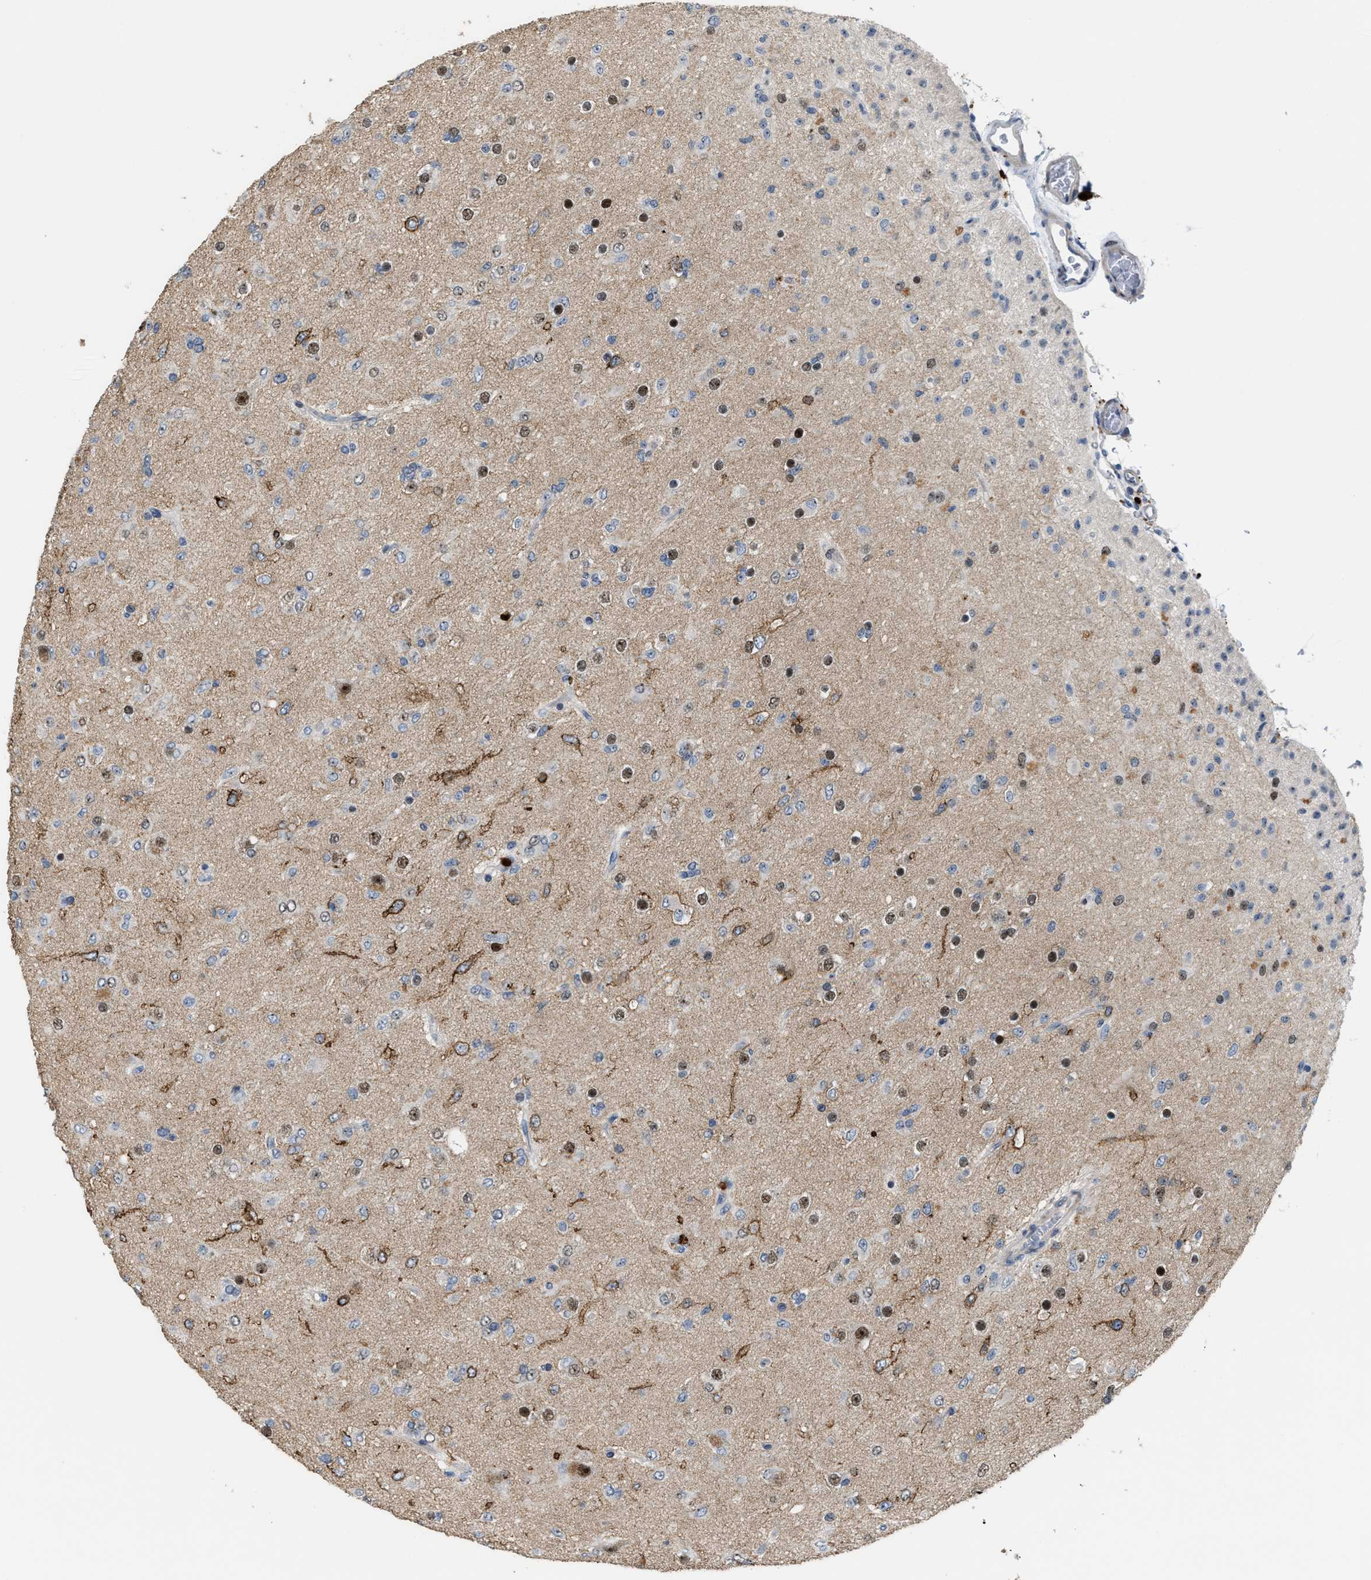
{"staining": {"intensity": "strong", "quantity": "<25%", "location": "nuclear"}, "tissue": "glioma", "cell_type": "Tumor cells", "image_type": "cancer", "snomed": [{"axis": "morphology", "description": "Glioma, malignant, Low grade"}, {"axis": "topography", "description": "Brain"}], "caption": "Immunohistochemical staining of malignant glioma (low-grade) reveals strong nuclear protein expression in about <25% of tumor cells.", "gene": "ZNF783", "patient": {"sex": "male", "age": 65}}